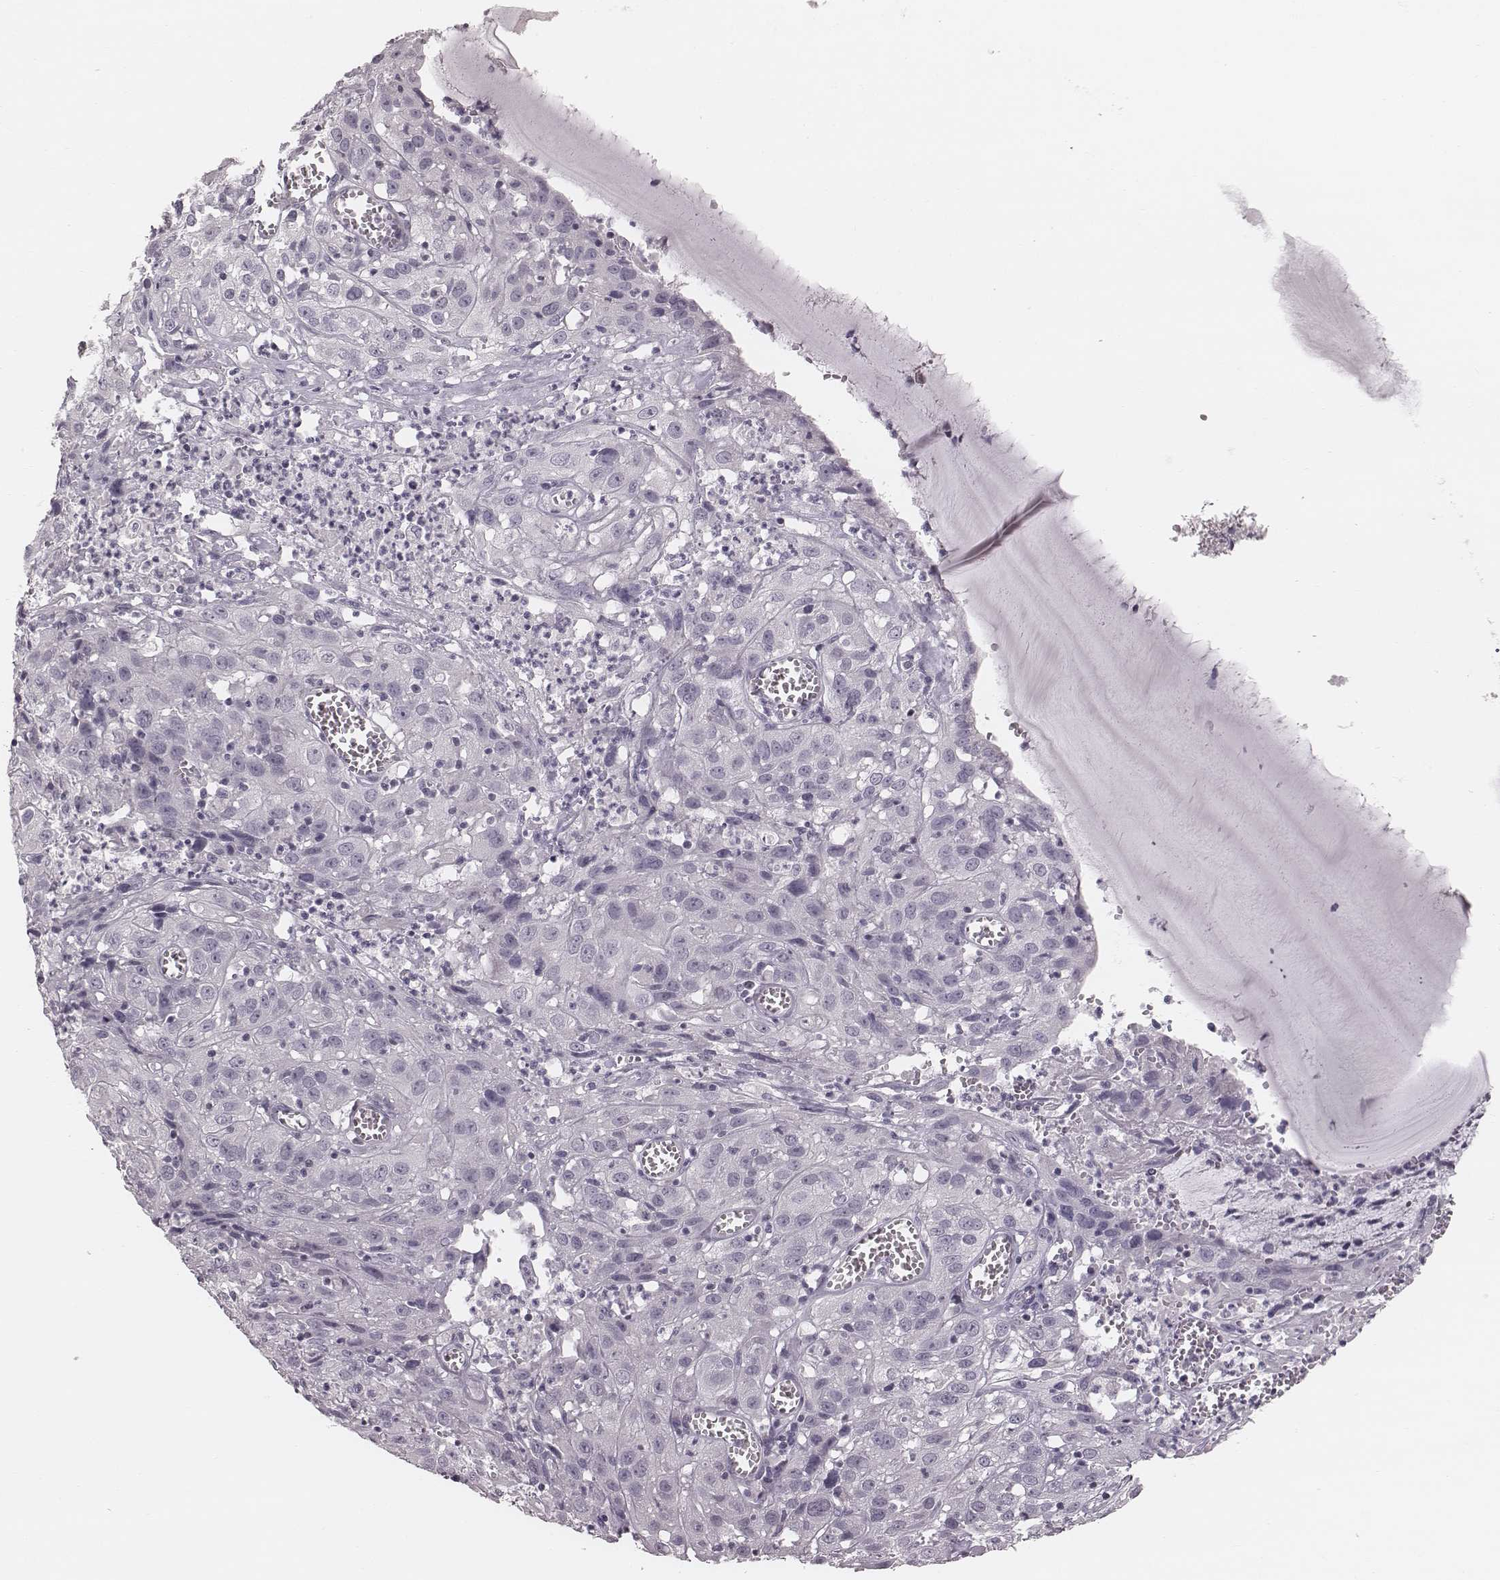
{"staining": {"intensity": "negative", "quantity": "none", "location": "none"}, "tissue": "cervical cancer", "cell_type": "Tumor cells", "image_type": "cancer", "snomed": [{"axis": "morphology", "description": "Squamous cell carcinoma, NOS"}, {"axis": "topography", "description": "Cervix"}], "caption": "Photomicrograph shows no significant protein expression in tumor cells of cervical cancer (squamous cell carcinoma).", "gene": "SPA17", "patient": {"sex": "female", "age": 32}}